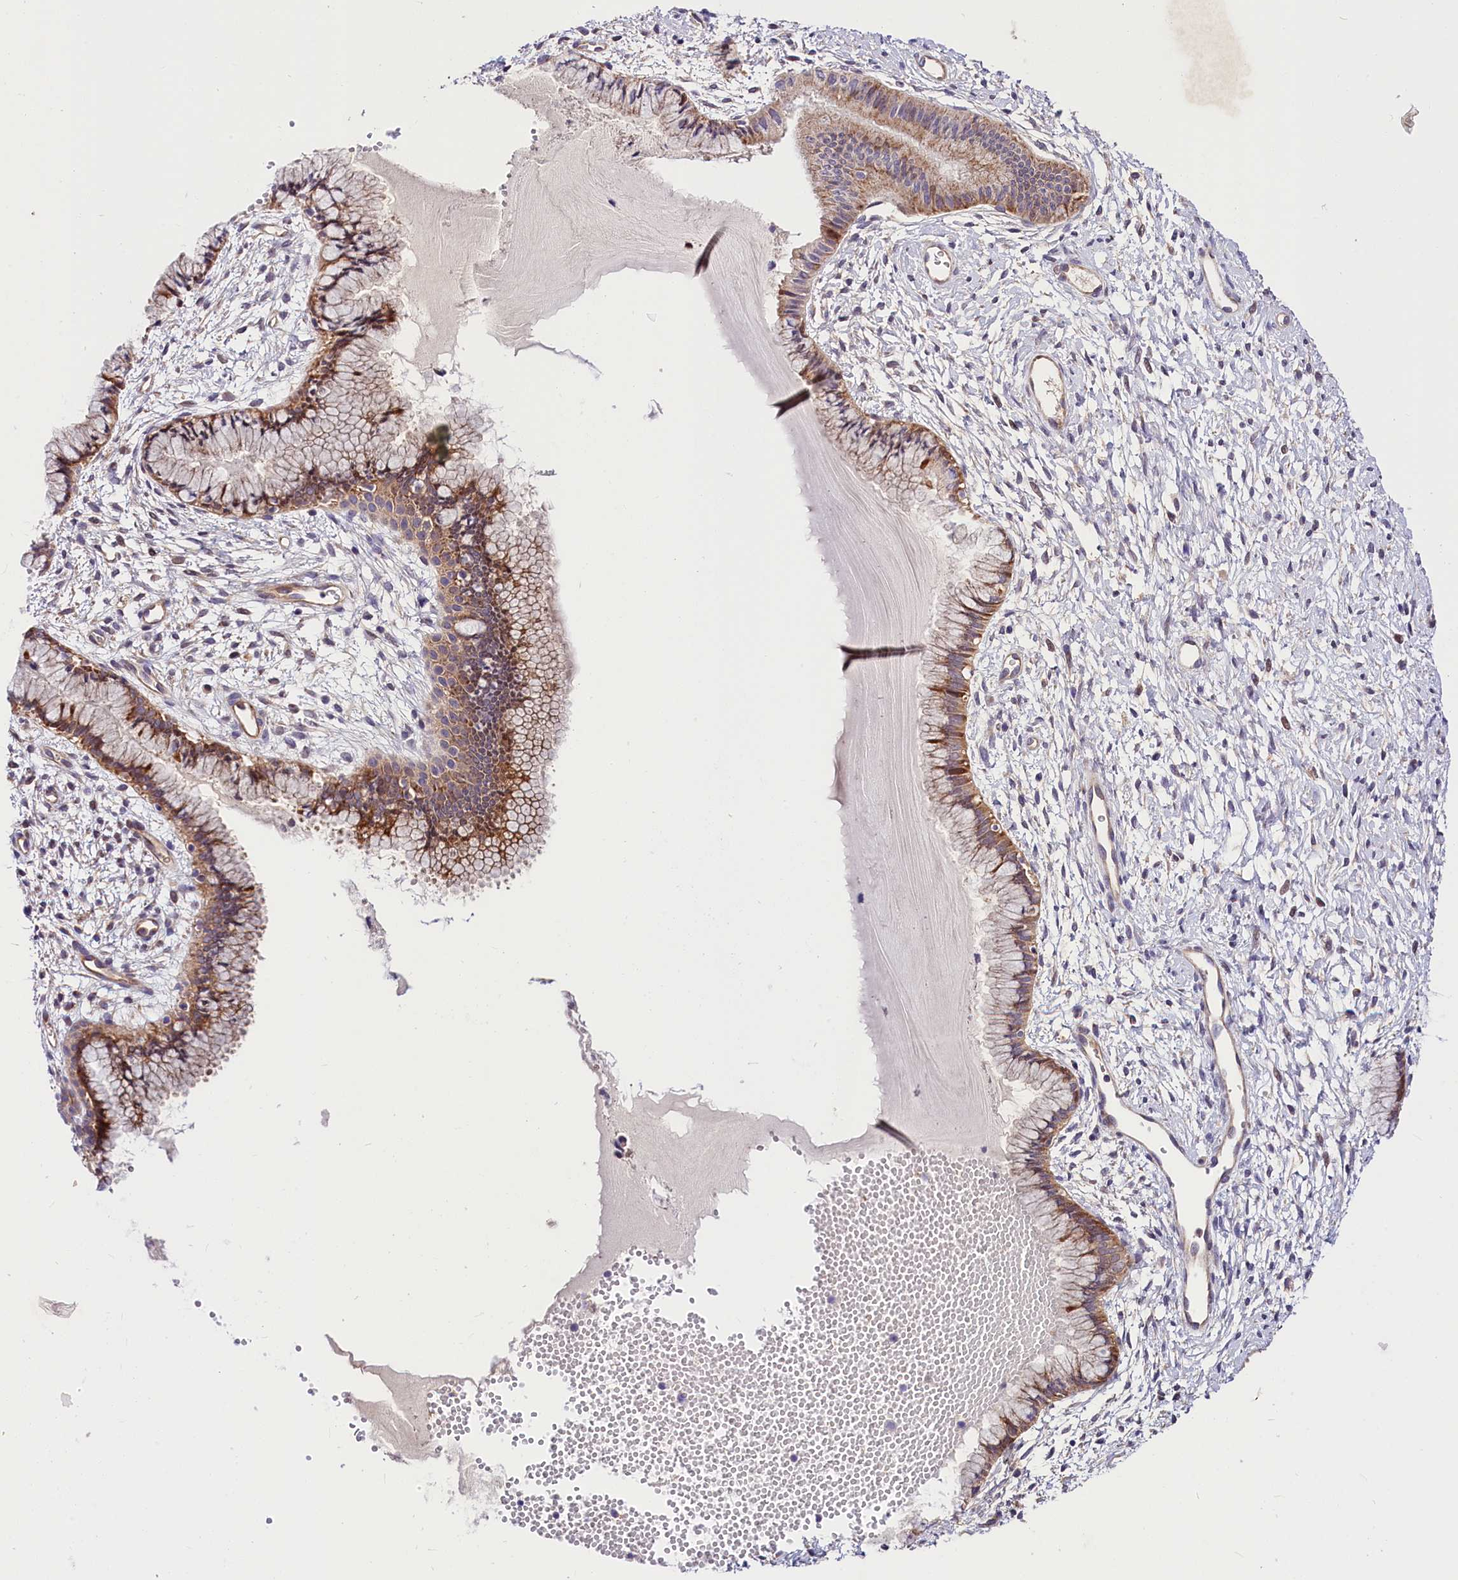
{"staining": {"intensity": "moderate", "quantity": ">75%", "location": "cytoplasmic/membranous"}, "tissue": "cervix", "cell_type": "Glandular cells", "image_type": "normal", "snomed": [{"axis": "morphology", "description": "Normal tissue, NOS"}, {"axis": "topography", "description": "Cervix"}], "caption": "Protein staining of benign cervix exhibits moderate cytoplasmic/membranous staining in about >75% of glandular cells.", "gene": "ARMC6", "patient": {"sex": "female", "age": 42}}